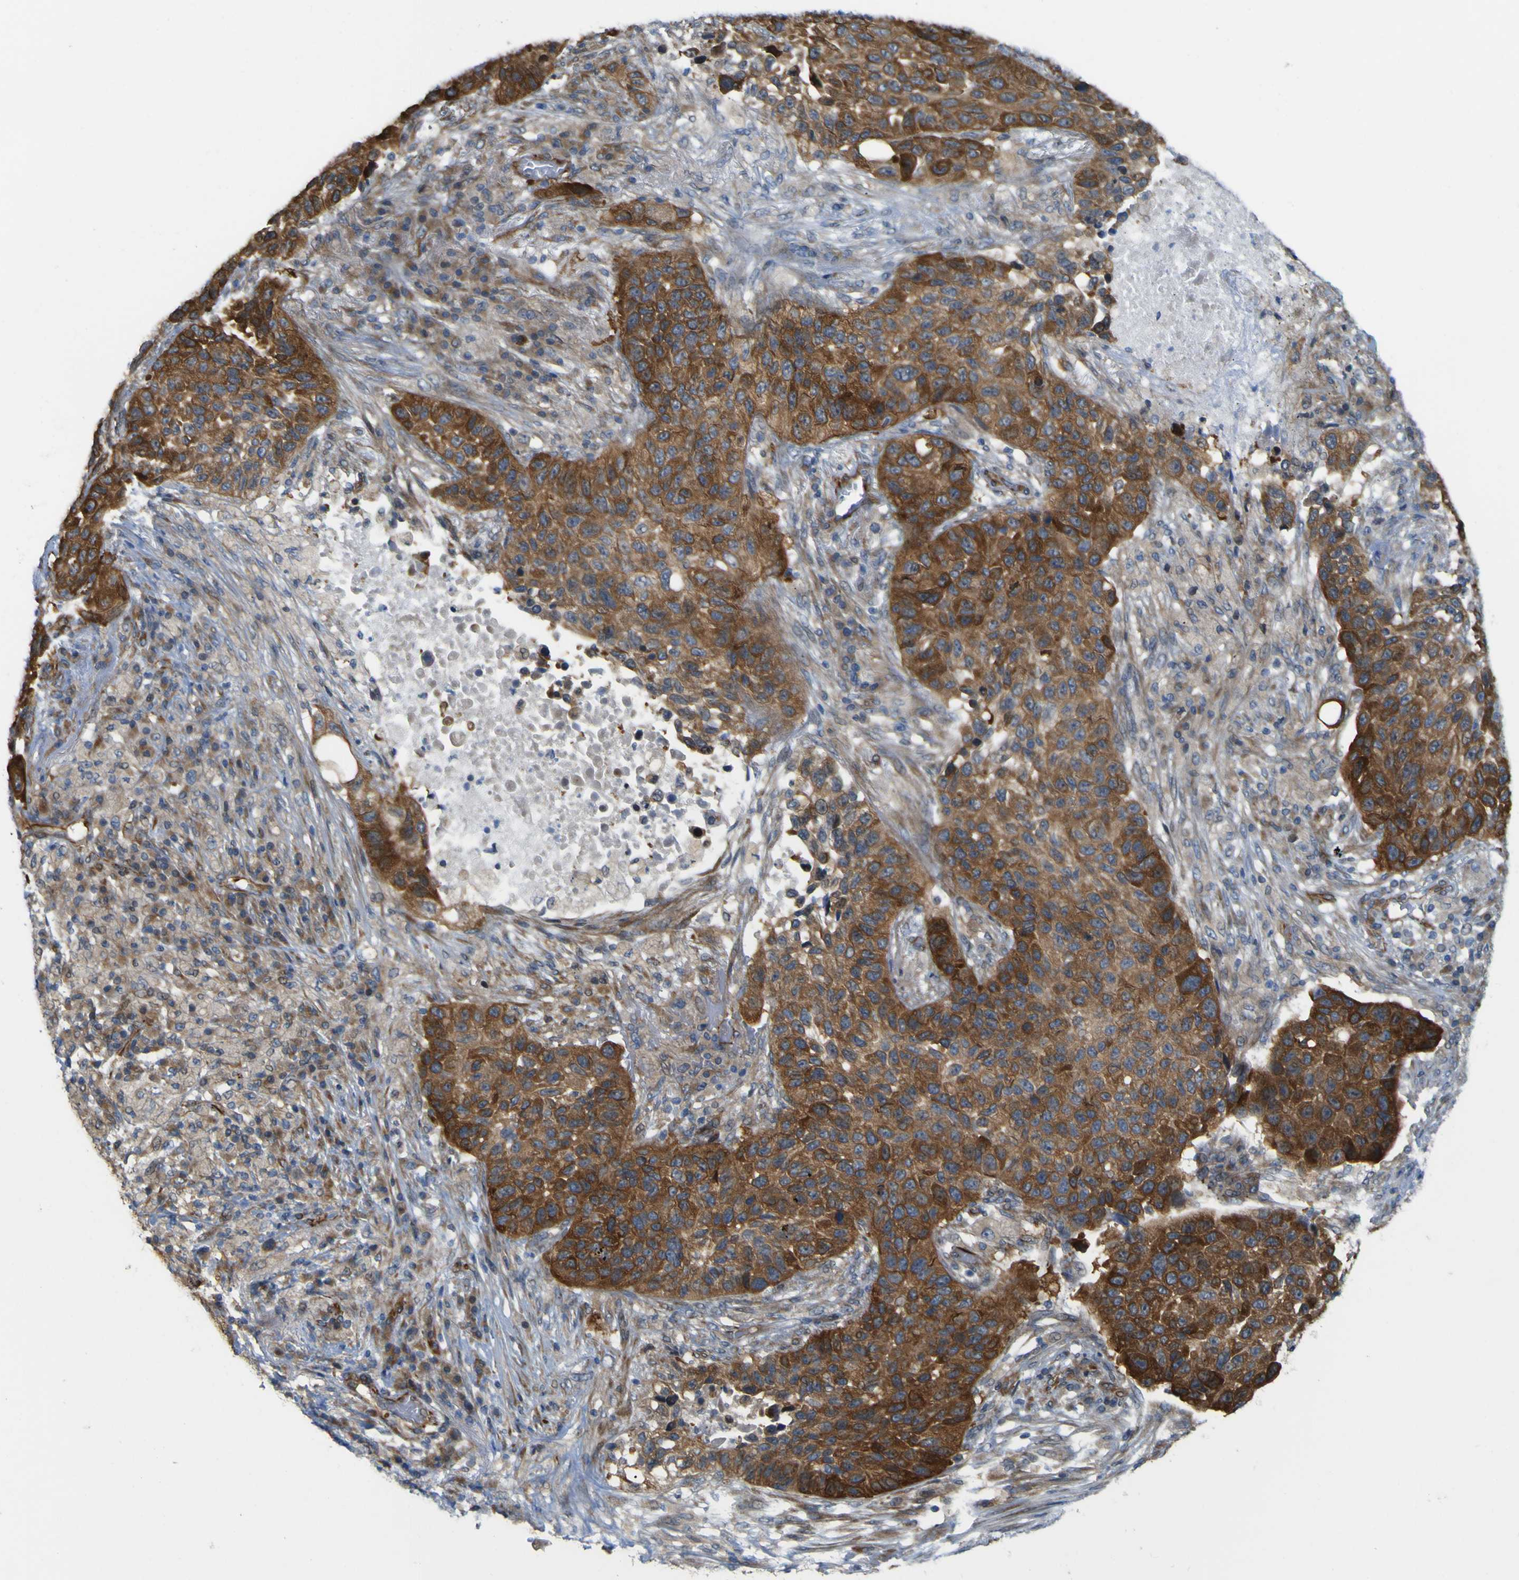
{"staining": {"intensity": "strong", "quantity": ">75%", "location": "cytoplasmic/membranous"}, "tissue": "lung cancer", "cell_type": "Tumor cells", "image_type": "cancer", "snomed": [{"axis": "morphology", "description": "Squamous cell carcinoma, NOS"}, {"axis": "topography", "description": "Lung"}], "caption": "Immunohistochemical staining of human squamous cell carcinoma (lung) displays high levels of strong cytoplasmic/membranous expression in approximately >75% of tumor cells.", "gene": "JPH1", "patient": {"sex": "male", "age": 57}}